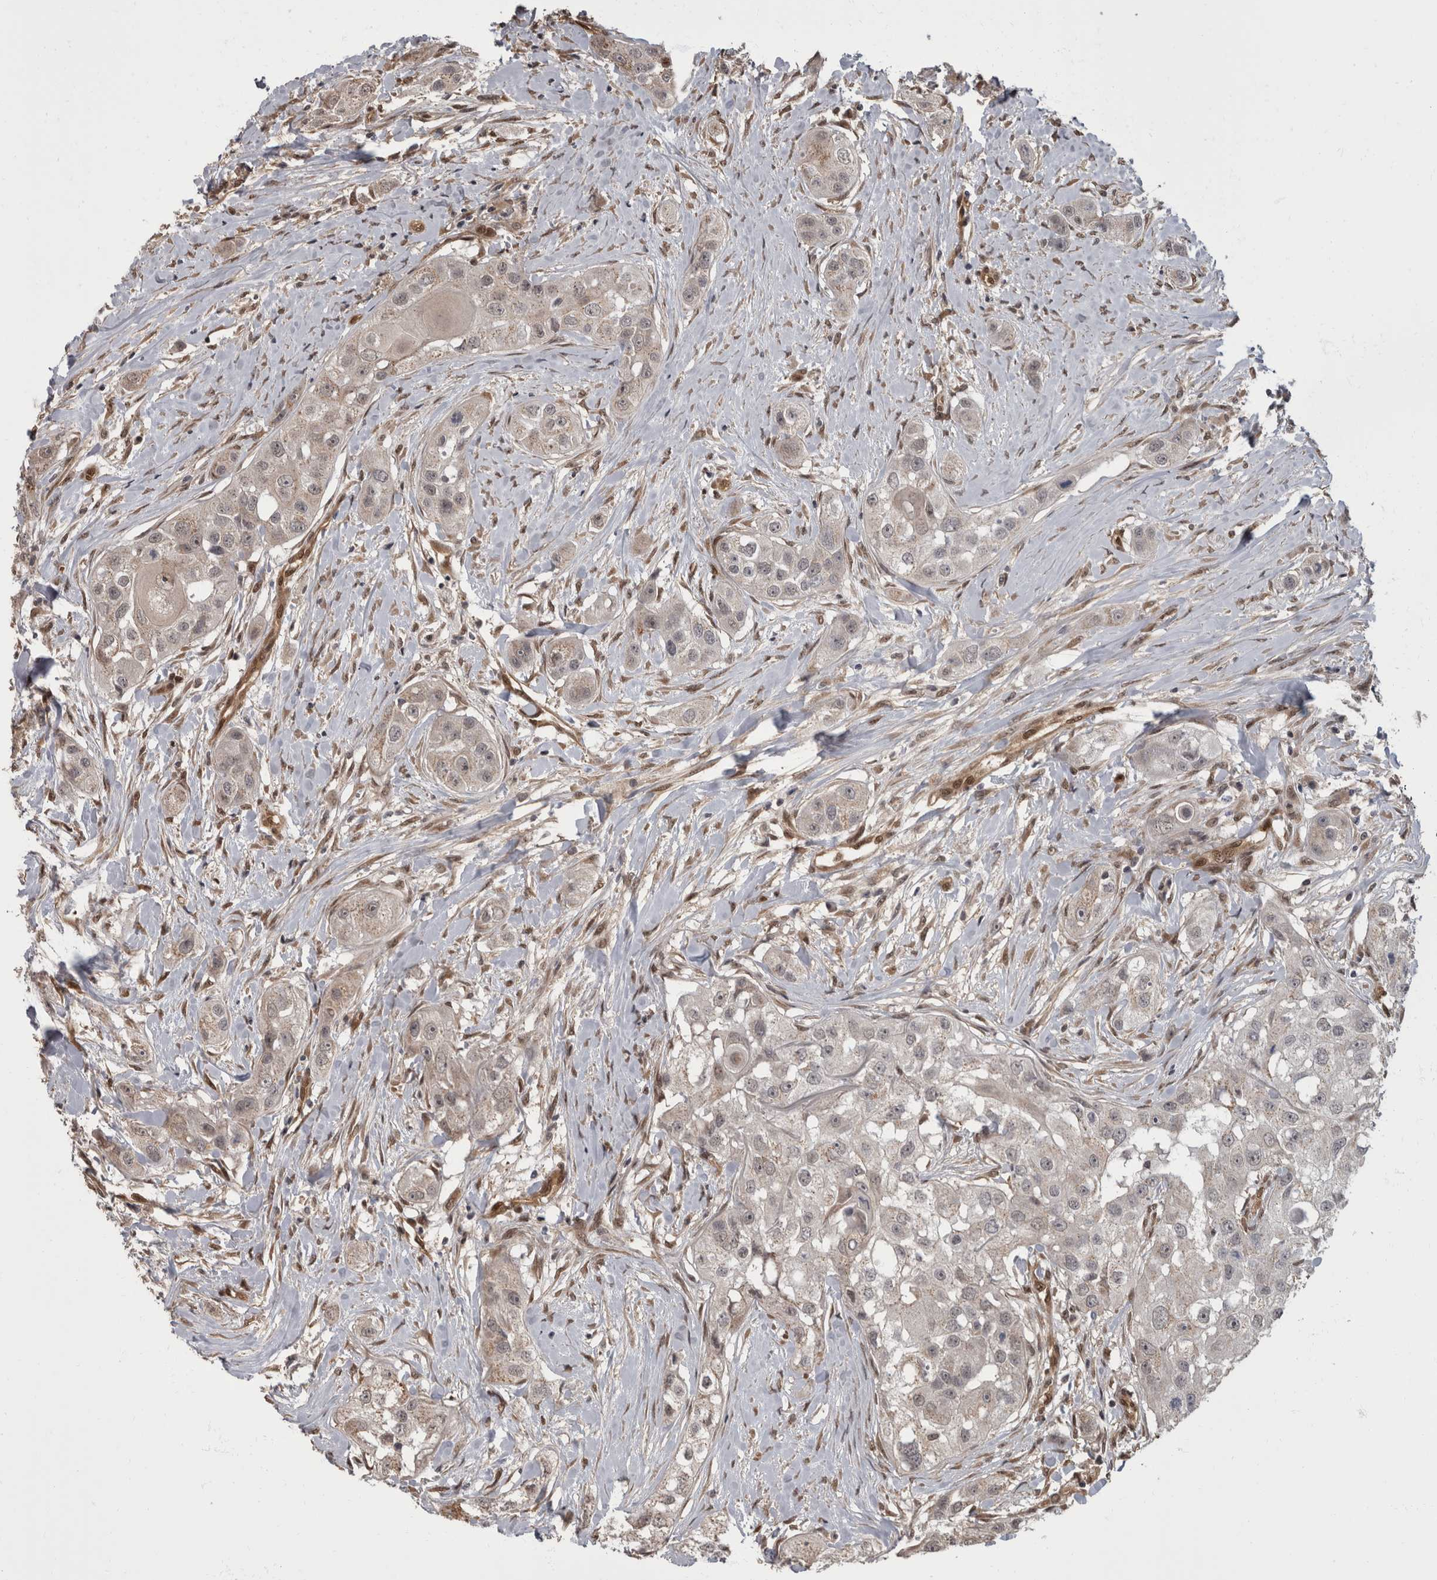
{"staining": {"intensity": "weak", "quantity": "<25%", "location": "nuclear"}, "tissue": "head and neck cancer", "cell_type": "Tumor cells", "image_type": "cancer", "snomed": [{"axis": "morphology", "description": "Normal tissue, NOS"}, {"axis": "morphology", "description": "Squamous cell carcinoma, NOS"}, {"axis": "topography", "description": "Skeletal muscle"}, {"axis": "topography", "description": "Head-Neck"}], "caption": "Micrograph shows no protein positivity in tumor cells of head and neck cancer (squamous cell carcinoma) tissue.", "gene": "AKT3", "patient": {"sex": "male", "age": 51}}